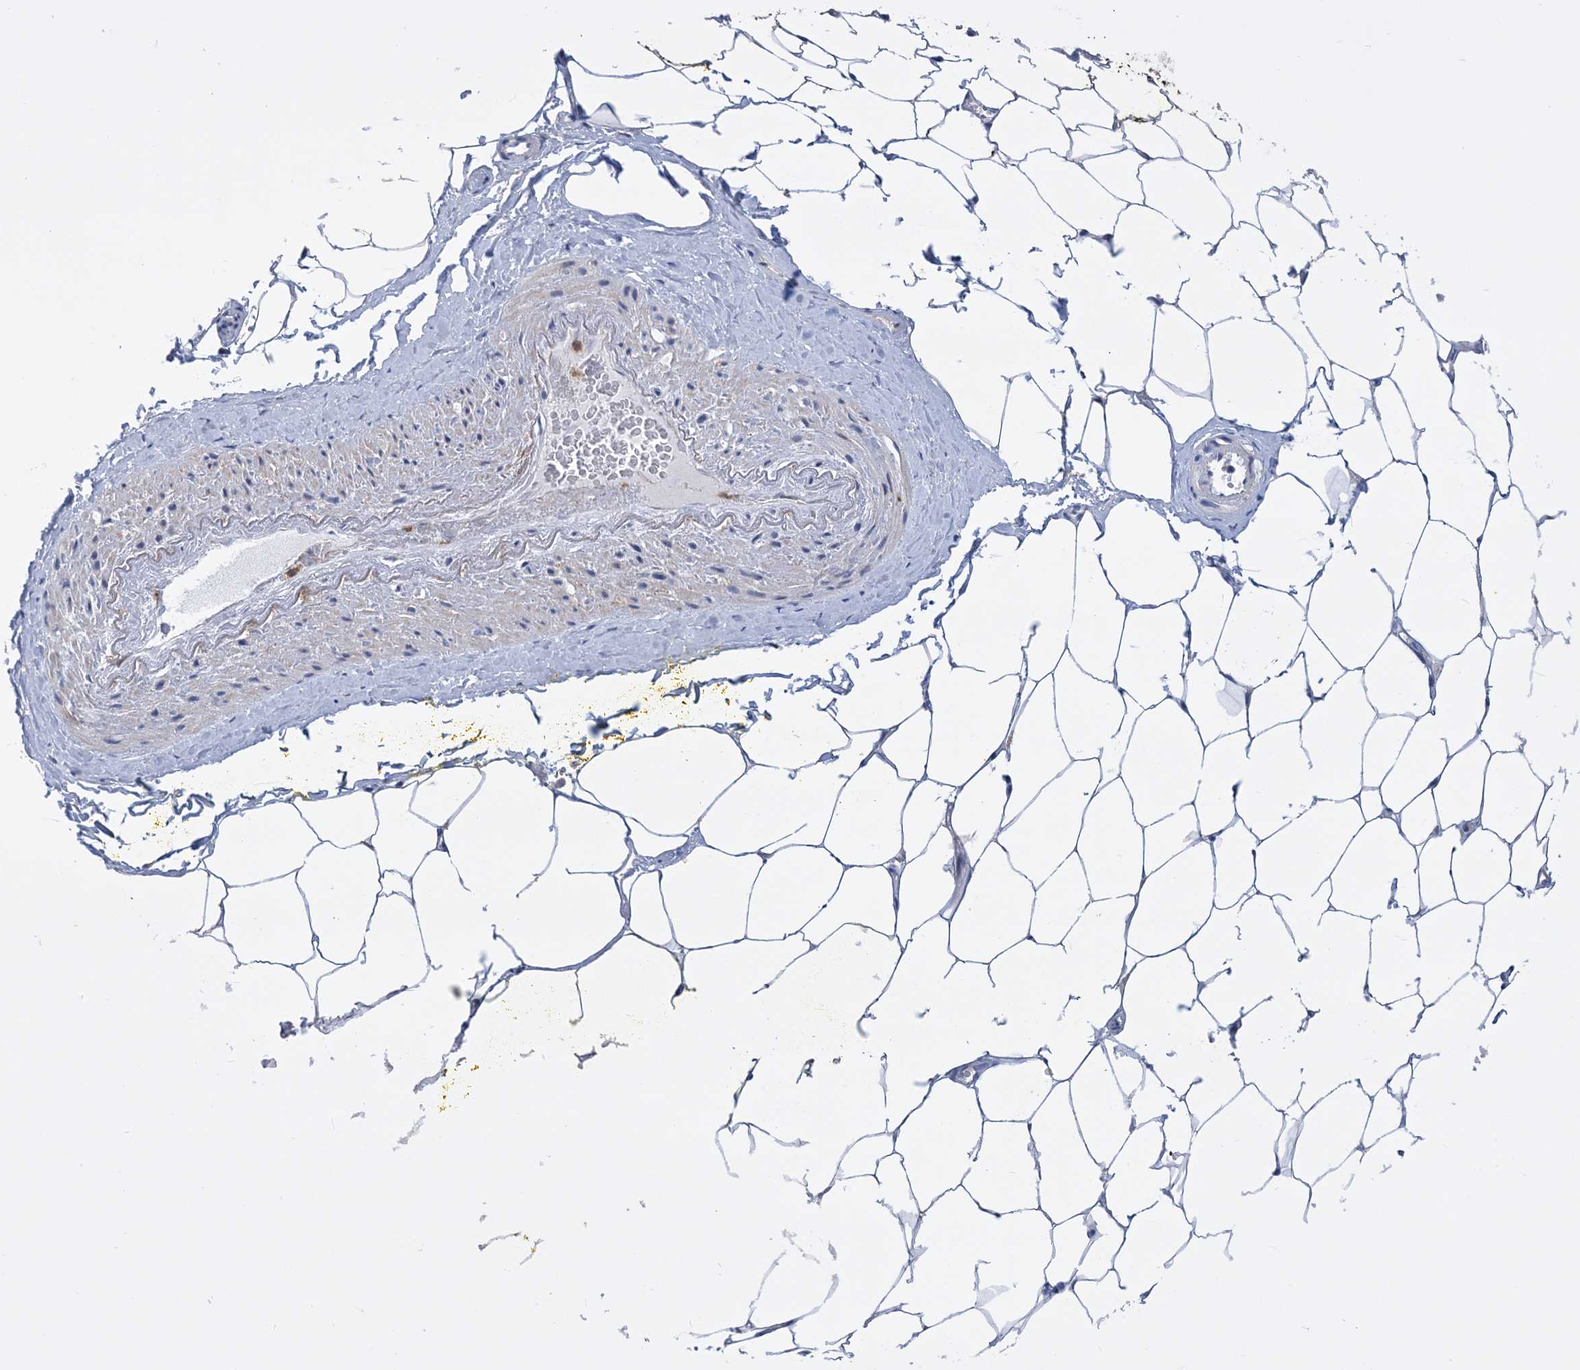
{"staining": {"intensity": "moderate", "quantity": "<25%", "location": "cytoplasmic/membranous,nuclear"}, "tissue": "adipose tissue", "cell_type": "Adipocytes", "image_type": "normal", "snomed": [{"axis": "morphology", "description": "Normal tissue, NOS"}, {"axis": "morphology", "description": "Adenocarcinoma, Low grade"}, {"axis": "topography", "description": "Prostate"}, {"axis": "topography", "description": "Peripheral nerve tissue"}], "caption": "The image demonstrates immunohistochemical staining of normal adipose tissue. There is moderate cytoplasmic/membranous,nuclear staining is appreciated in approximately <25% of adipocytes.", "gene": "RNPEPL1", "patient": {"sex": "male", "age": 63}}